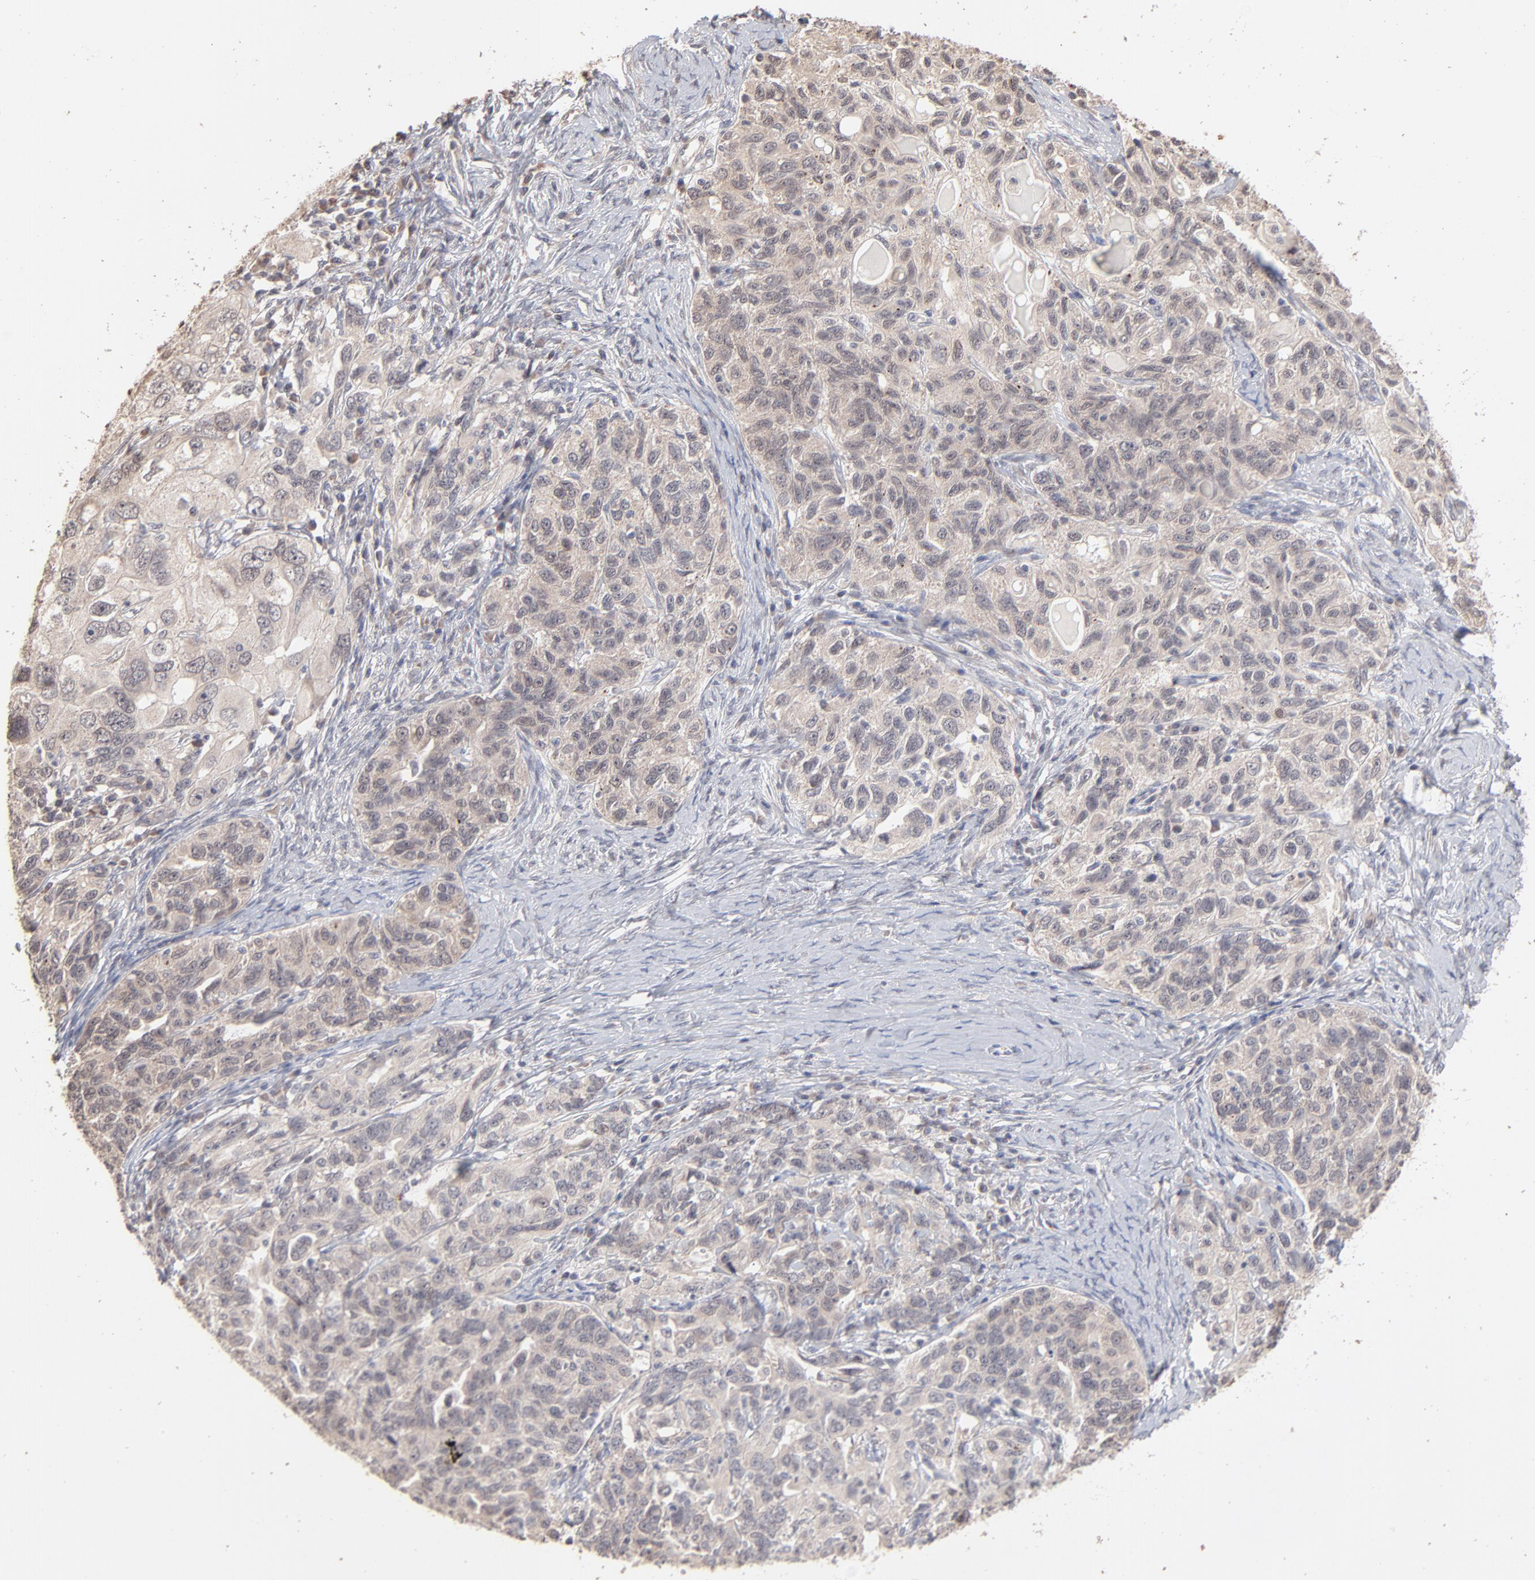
{"staining": {"intensity": "negative", "quantity": "none", "location": "none"}, "tissue": "ovarian cancer", "cell_type": "Tumor cells", "image_type": "cancer", "snomed": [{"axis": "morphology", "description": "Cystadenocarcinoma, serous, NOS"}, {"axis": "topography", "description": "Ovary"}], "caption": "IHC of ovarian cancer demonstrates no expression in tumor cells.", "gene": "MSL2", "patient": {"sex": "female", "age": 82}}